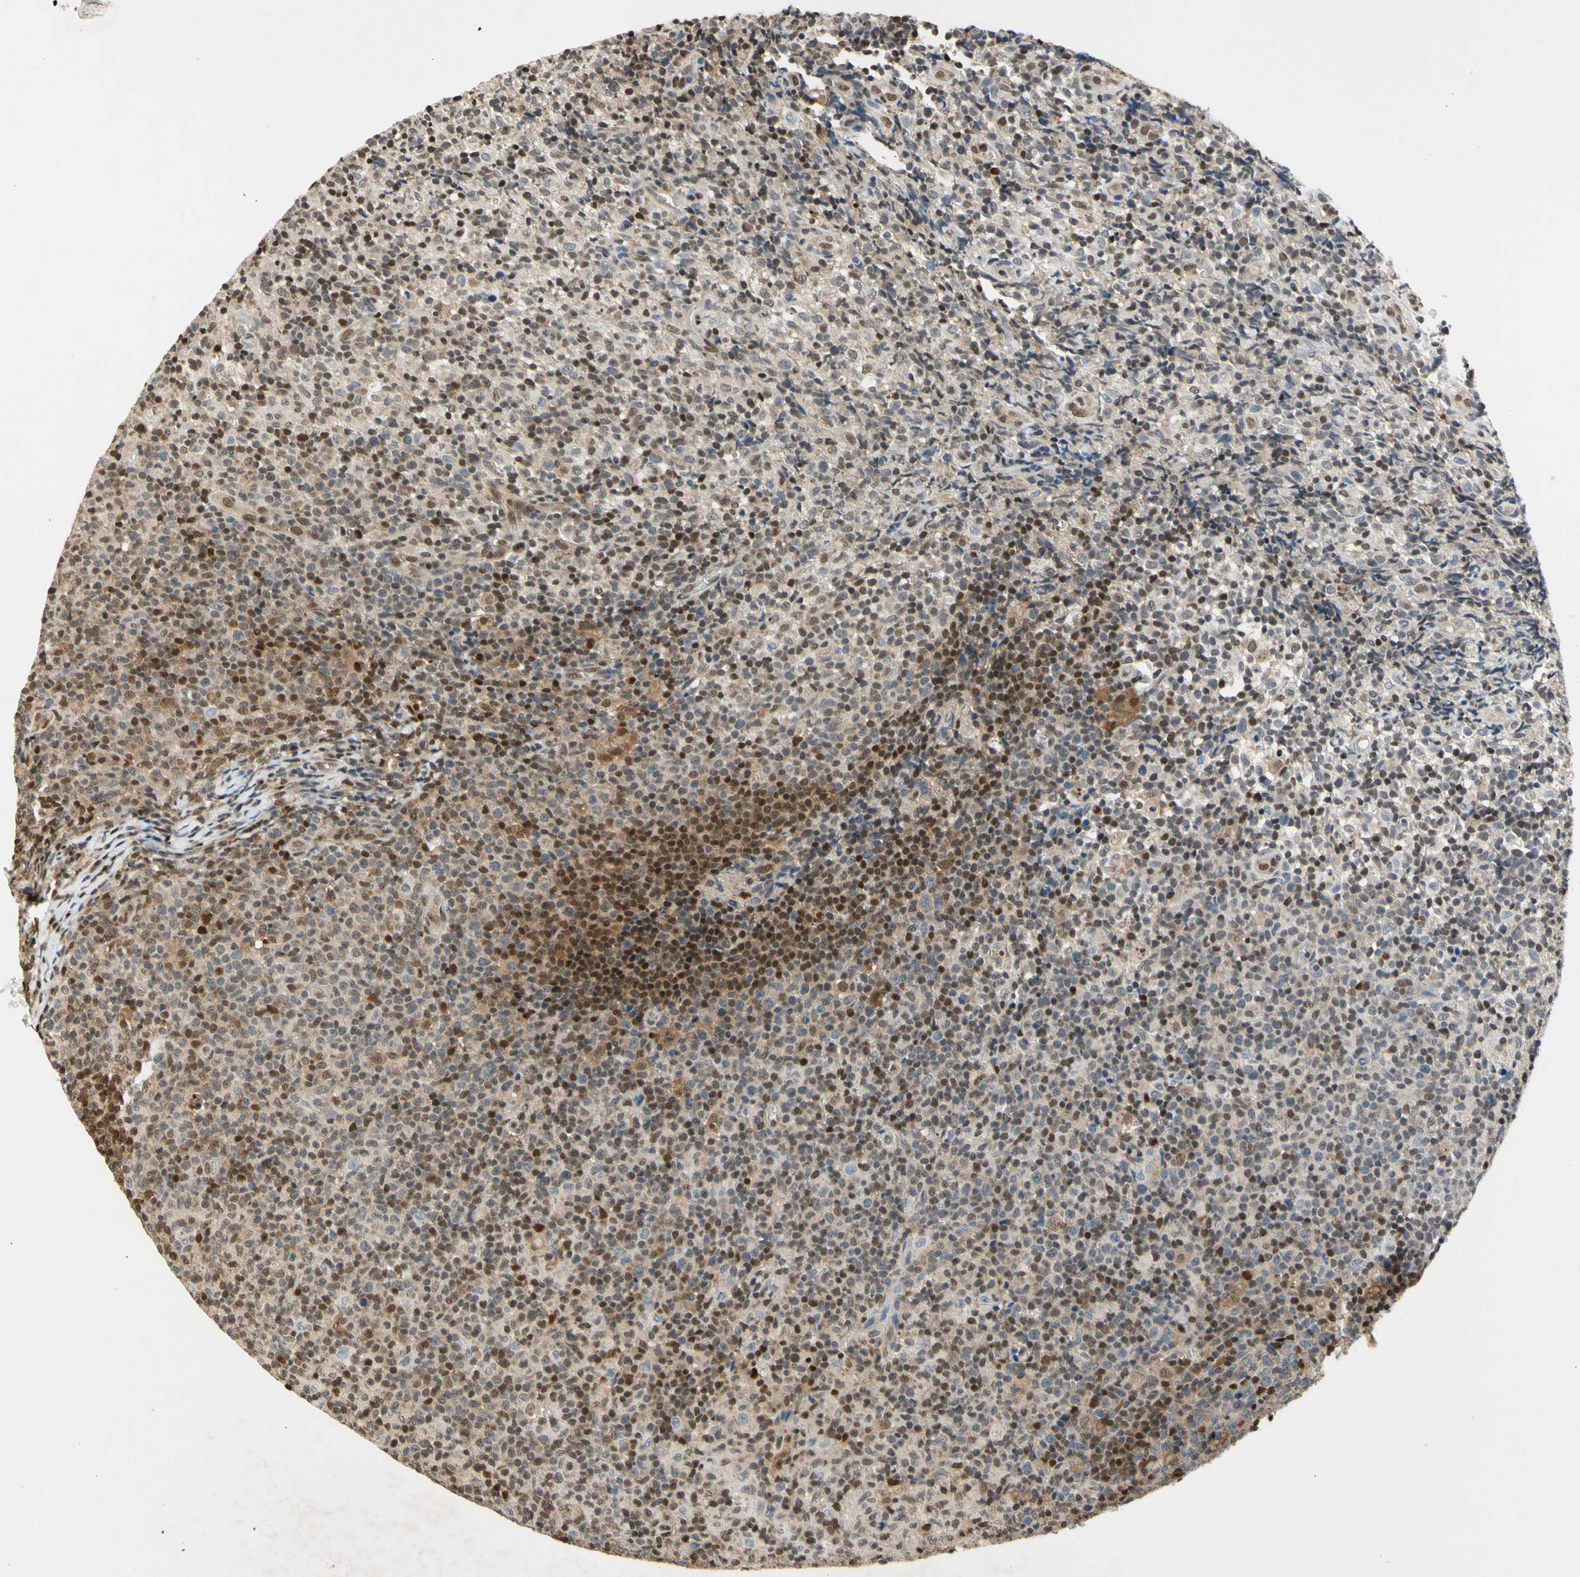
{"staining": {"intensity": "moderate", "quantity": "25%-75%", "location": "nuclear"}, "tissue": "lymph node", "cell_type": "Germinal center cells", "image_type": "normal", "snomed": [{"axis": "morphology", "description": "Normal tissue, NOS"}, {"axis": "morphology", "description": "Inflammation, NOS"}, {"axis": "topography", "description": "Lymph node"}], "caption": "Benign lymph node demonstrates moderate nuclear positivity in about 25%-75% of germinal center cells The staining was performed using DAB, with brown indicating positive protein expression. Nuclei are stained blue with hematoxylin..", "gene": "GSR", "patient": {"sex": "male", "age": 55}}